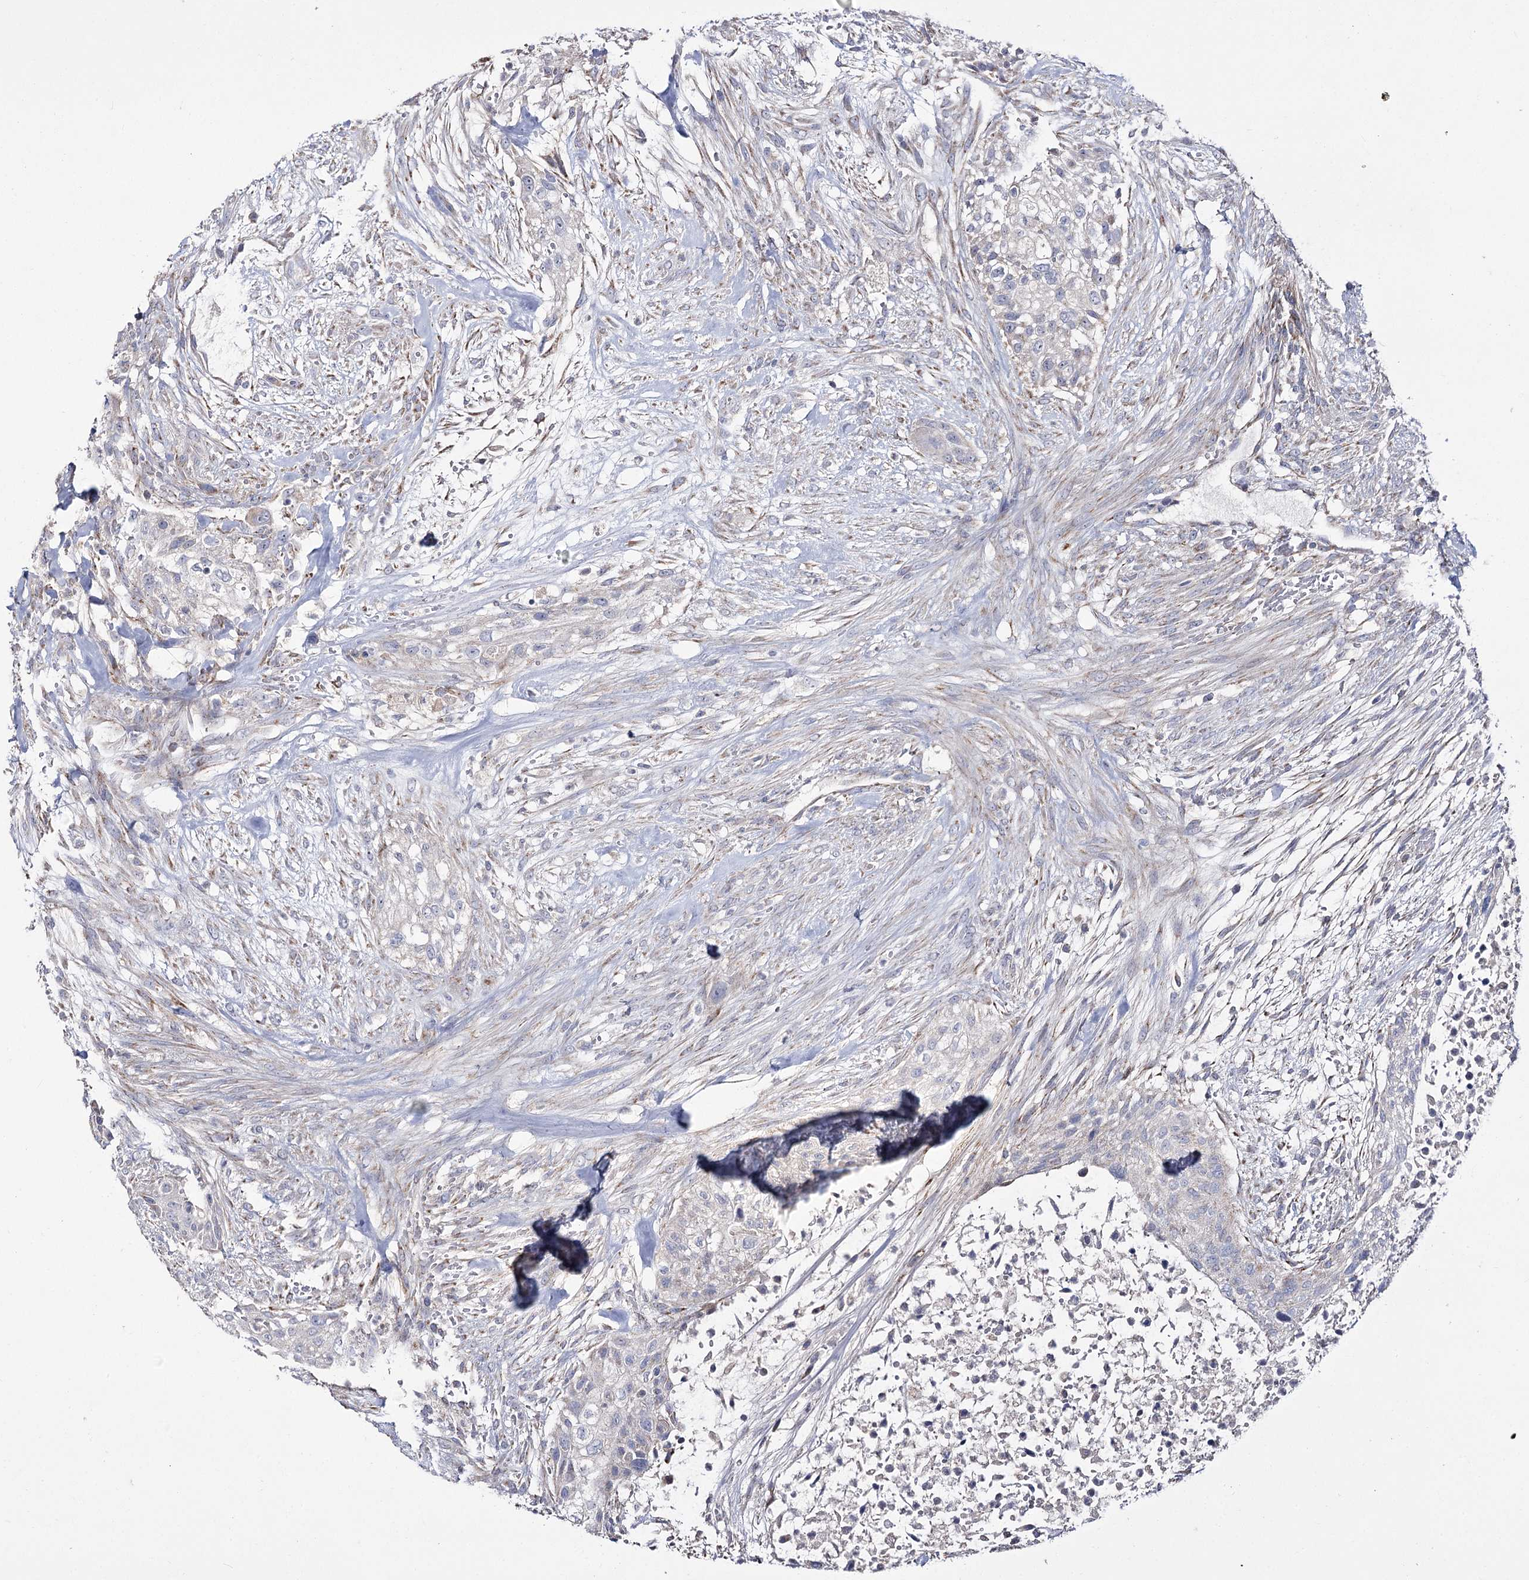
{"staining": {"intensity": "negative", "quantity": "none", "location": "none"}, "tissue": "urothelial cancer", "cell_type": "Tumor cells", "image_type": "cancer", "snomed": [{"axis": "morphology", "description": "Urothelial carcinoma, High grade"}, {"axis": "topography", "description": "Urinary bladder"}], "caption": "A photomicrograph of human urothelial carcinoma (high-grade) is negative for staining in tumor cells.", "gene": "NADK2", "patient": {"sex": "male", "age": 35}}